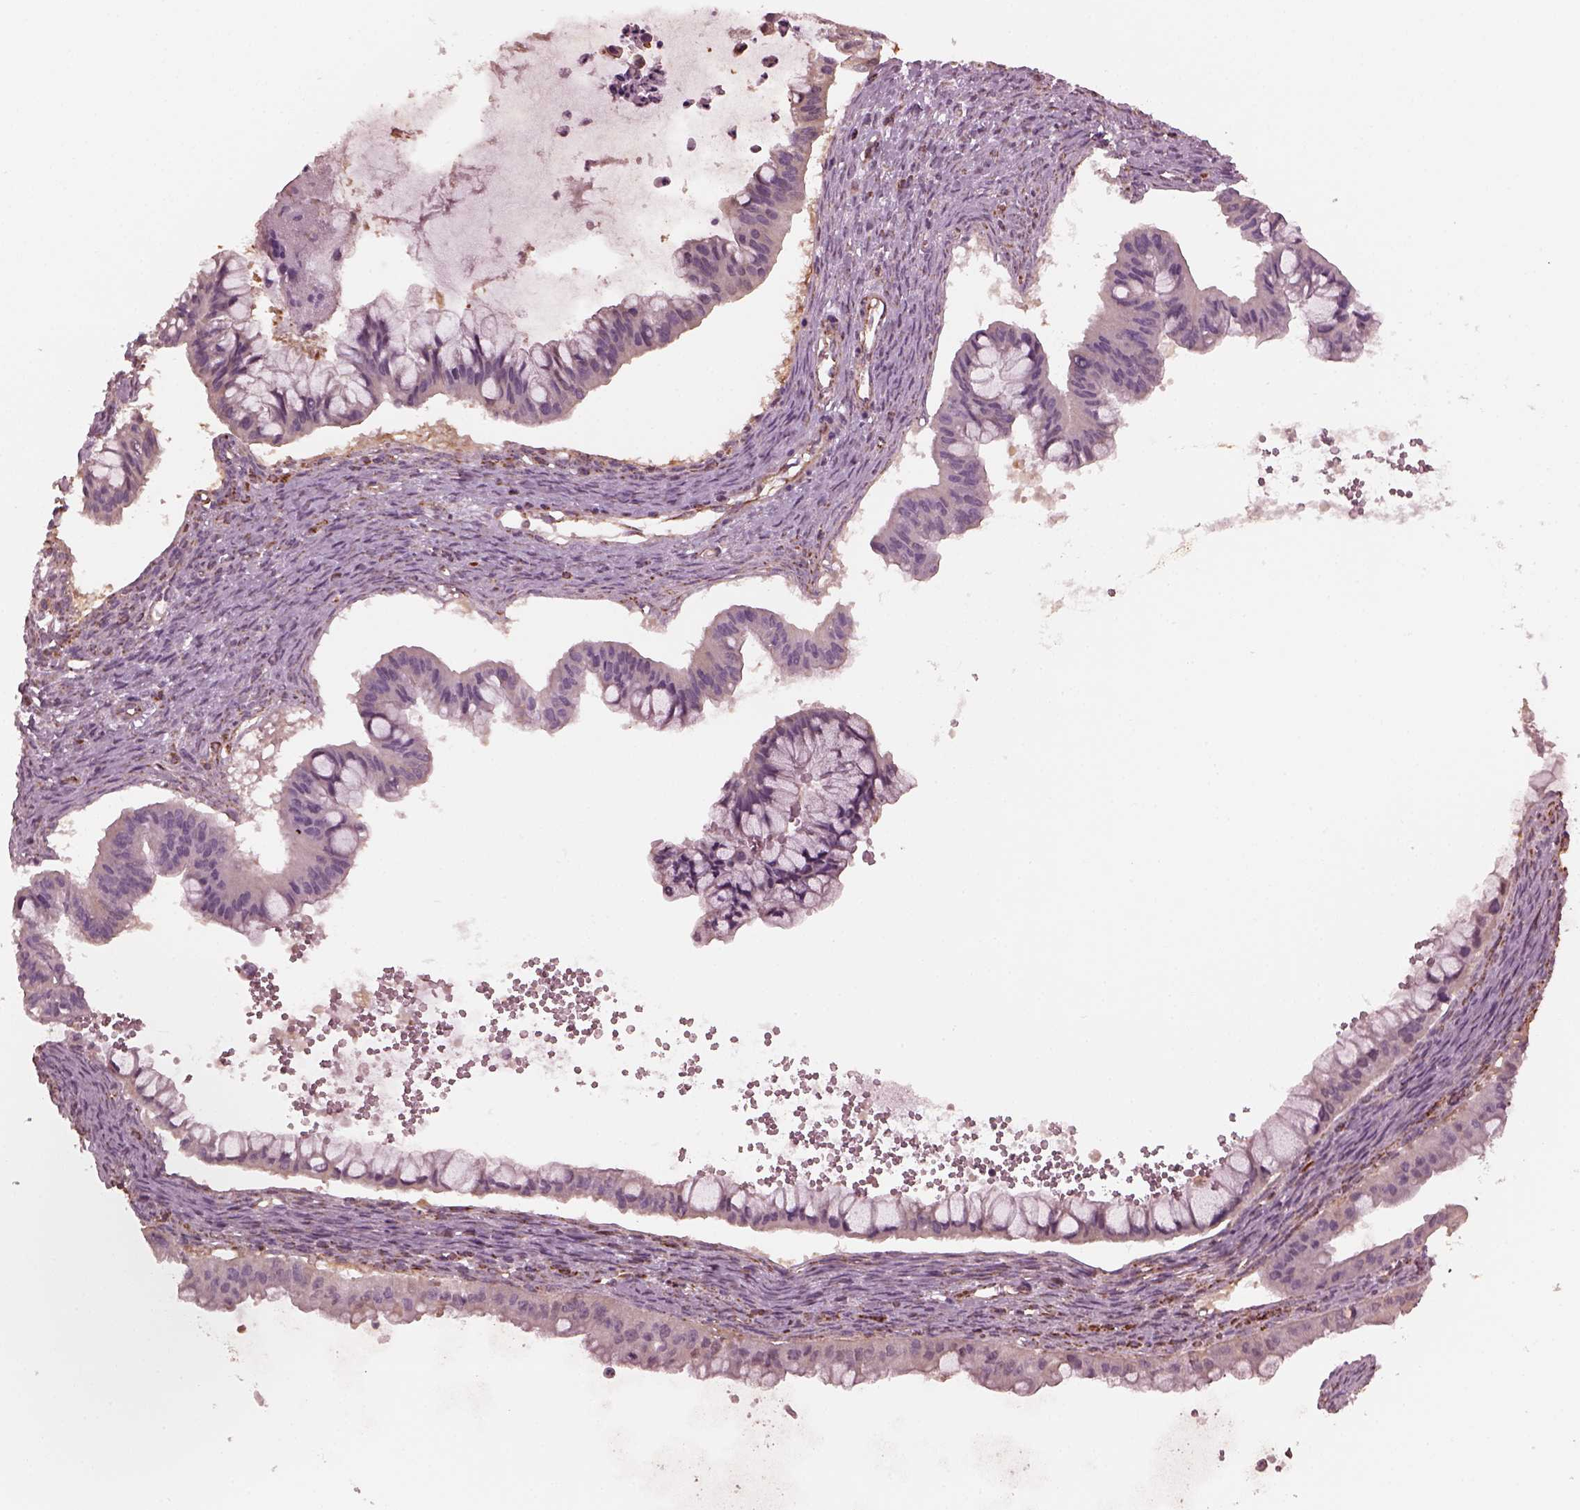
{"staining": {"intensity": "weak", "quantity": "25%-75%", "location": "cytoplasmic/membranous"}, "tissue": "ovarian cancer", "cell_type": "Tumor cells", "image_type": "cancer", "snomed": [{"axis": "morphology", "description": "Cystadenocarcinoma, mucinous, NOS"}, {"axis": "topography", "description": "Ovary"}], "caption": "Protein expression by IHC demonstrates weak cytoplasmic/membranous positivity in about 25%-75% of tumor cells in mucinous cystadenocarcinoma (ovarian).", "gene": "NDUFB10", "patient": {"sex": "female", "age": 72}}